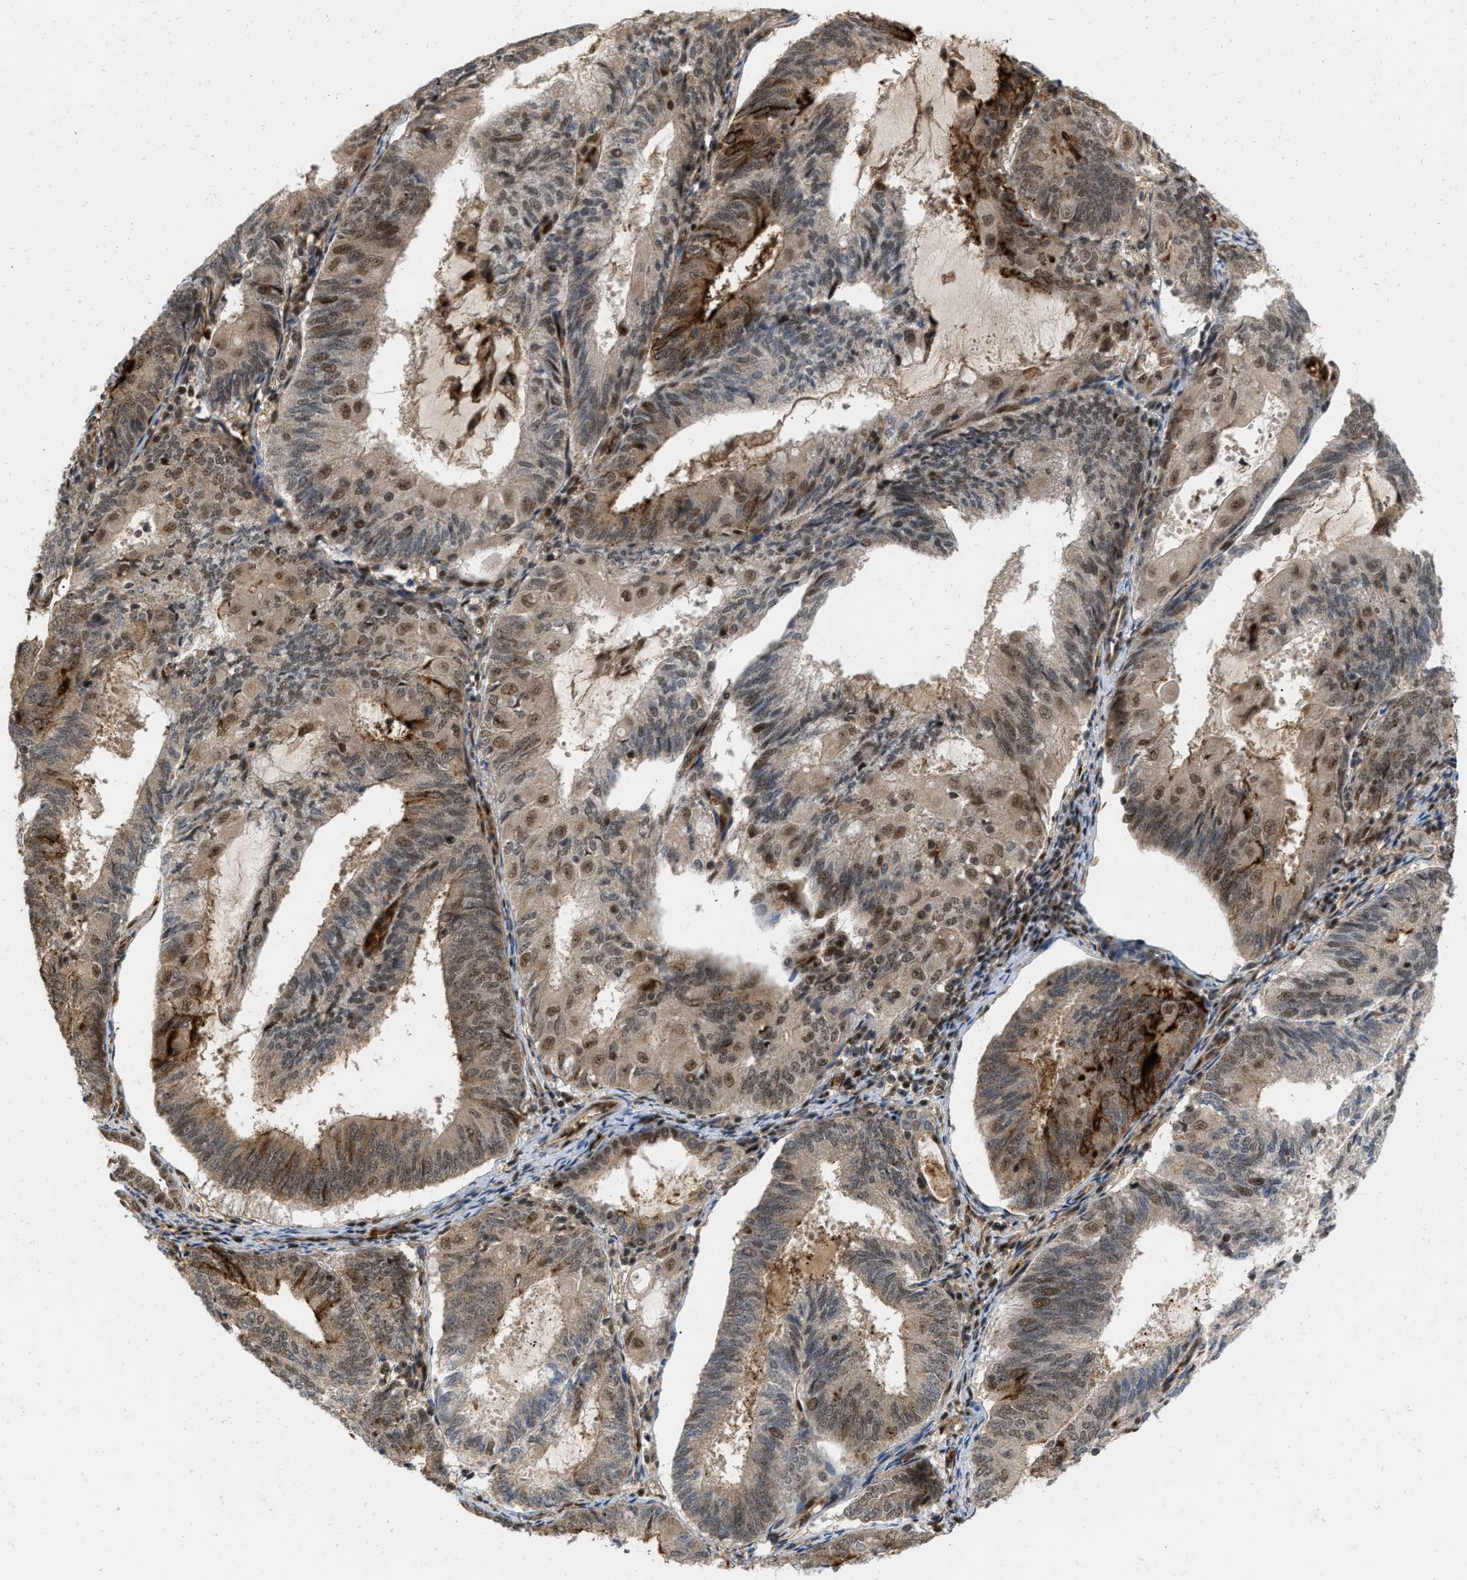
{"staining": {"intensity": "moderate", "quantity": ">75%", "location": "cytoplasmic/membranous,nuclear"}, "tissue": "endometrial cancer", "cell_type": "Tumor cells", "image_type": "cancer", "snomed": [{"axis": "morphology", "description": "Adenocarcinoma, NOS"}, {"axis": "topography", "description": "Endometrium"}], "caption": "A micrograph of human endometrial adenocarcinoma stained for a protein demonstrates moderate cytoplasmic/membranous and nuclear brown staining in tumor cells.", "gene": "ANKRD11", "patient": {"sex": "female", "age": 81}}